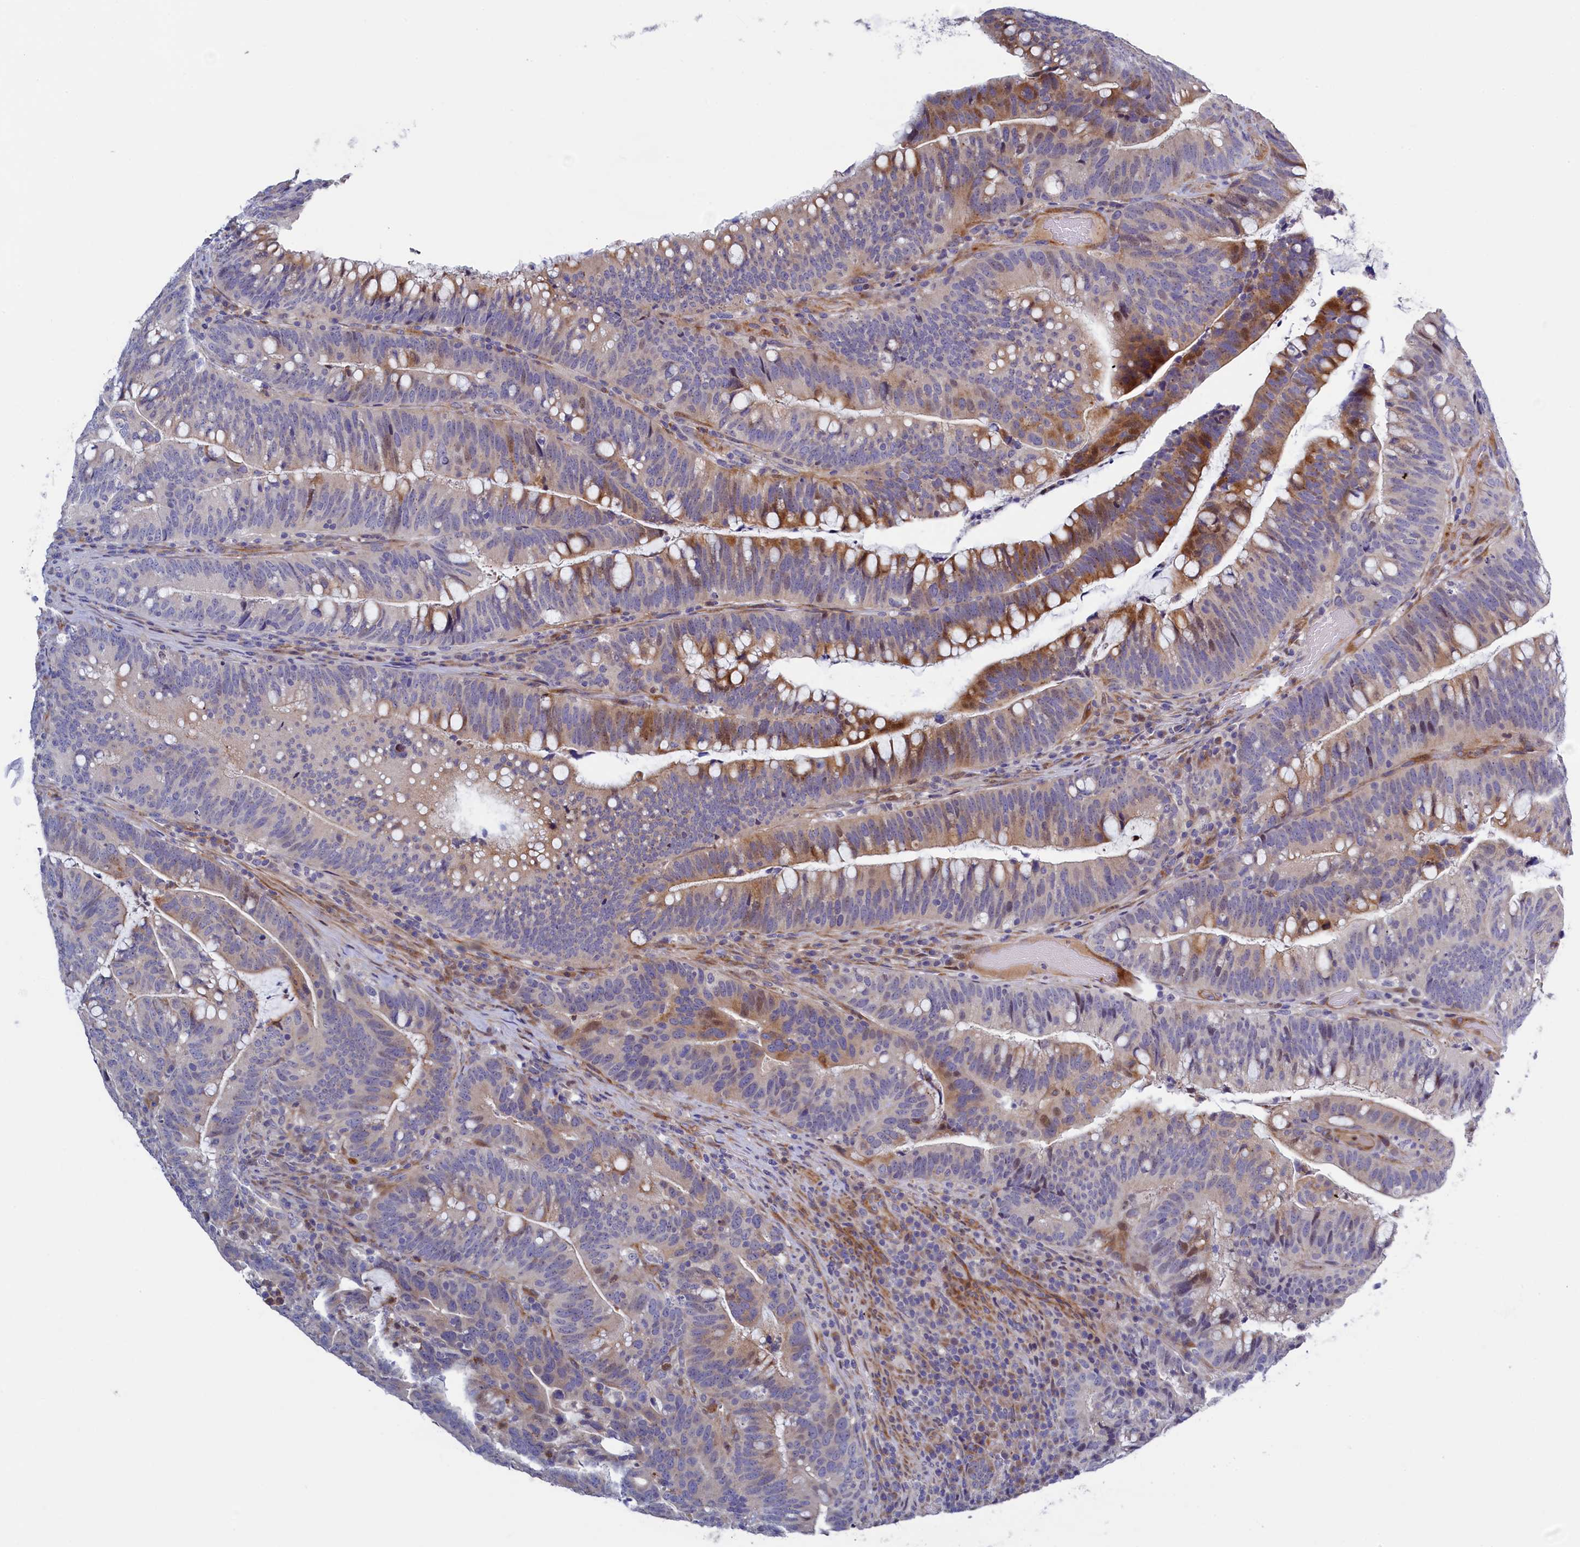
{"staining": {"intensity": "moderate", "quantity": "25%-75%", "location": "cytoplasmic/membranous"}, "tissue": "colorectal cancer", "cell_type": "Tumor cells", "image_type": "cancer", "snomed": [{"axis": "morphology", "description": "Adenocarcinoma, NOS"}, {"axis": "topography", "description": "Colon"}], "caption": "Human colorectal cancer (adenocarcinoma) stained with a protein marker shows moderate staining in tumor cells.", "gene": "PIK3C3", "patient": {"sex": "female", "age": 66}}